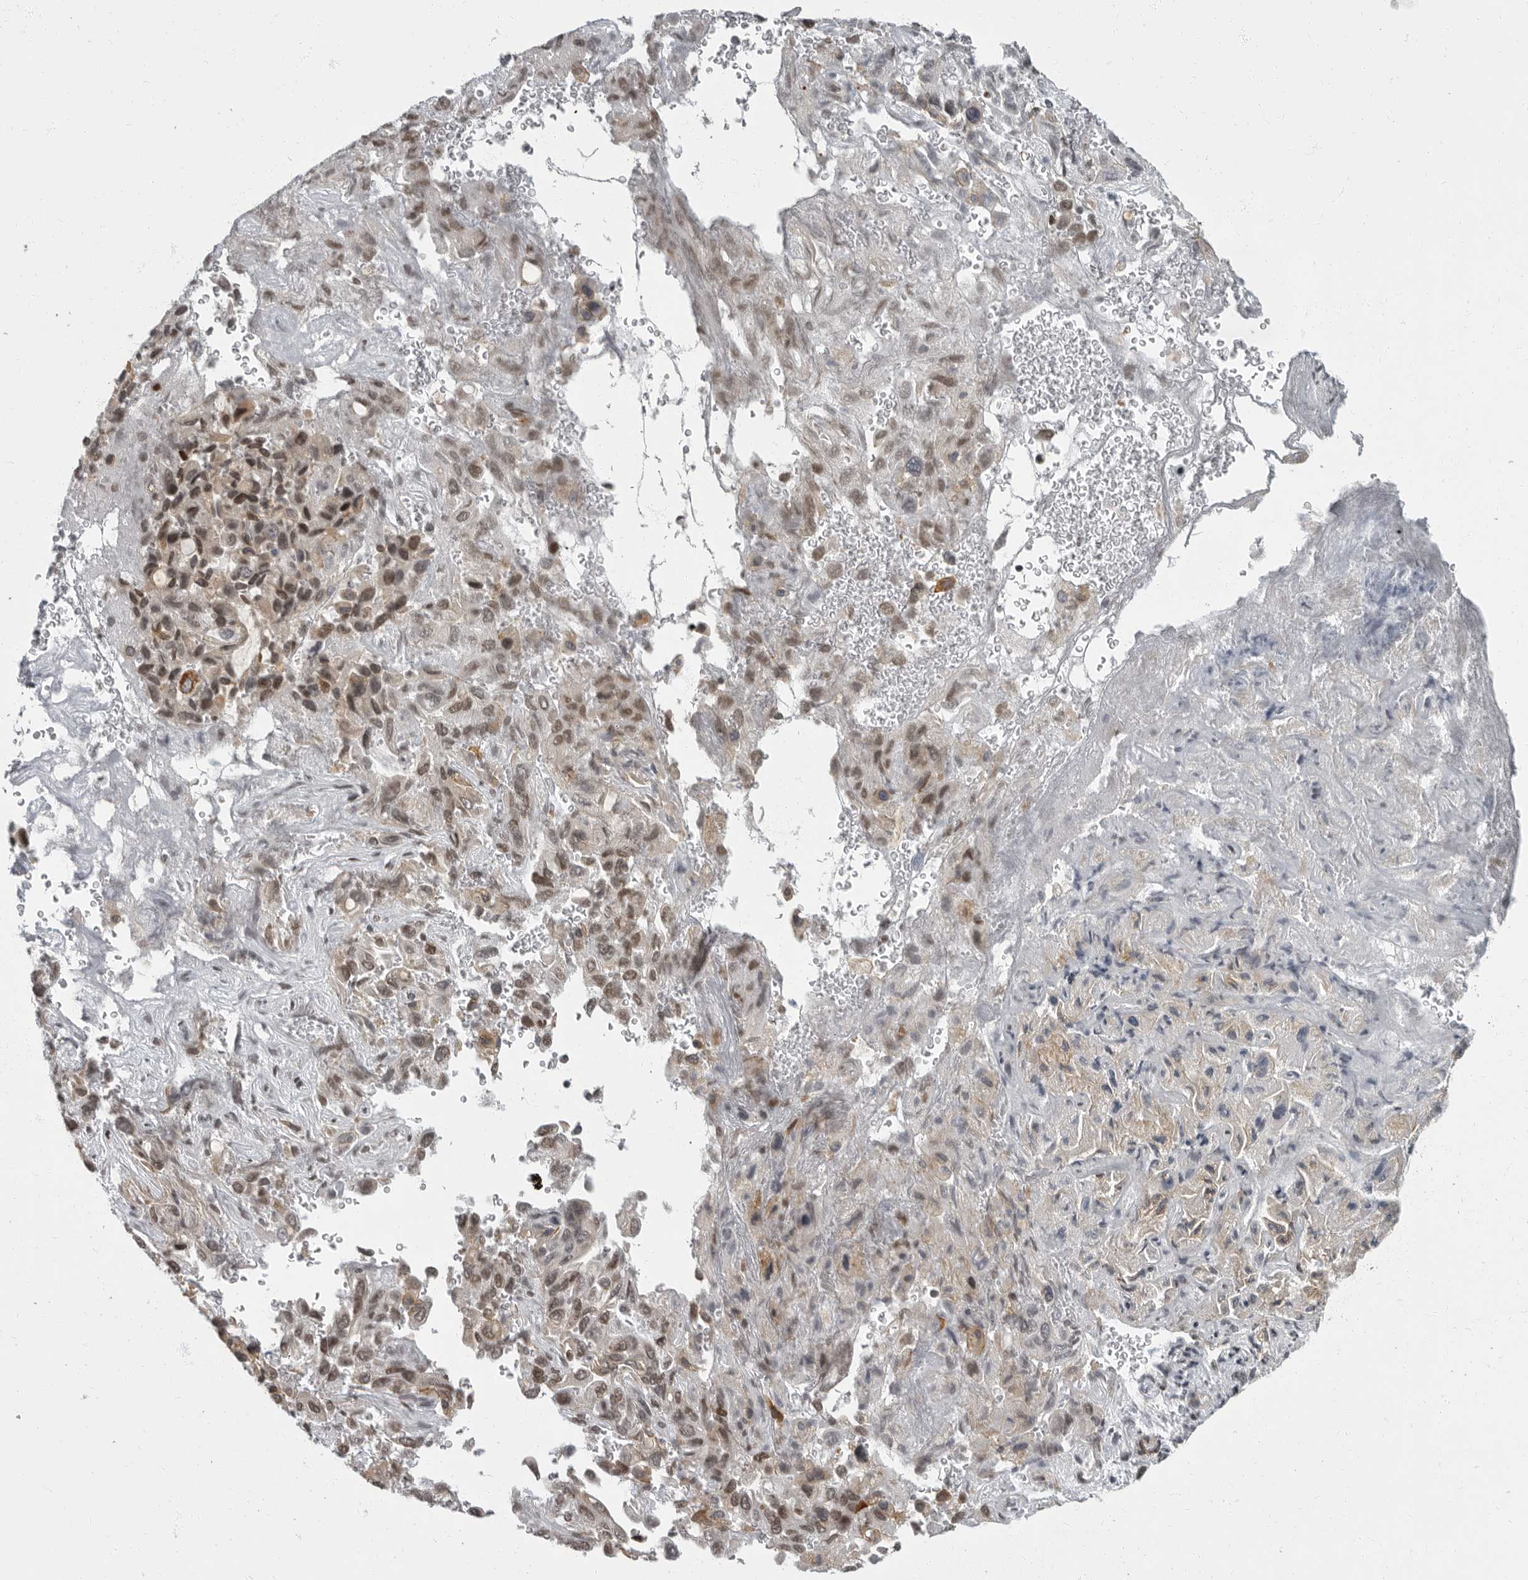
{"staining": {"intensity": "moderate", "quantity": ">75%", "location": "nuclear"}, "tissue": "liver cancer", "cell_type": "Tumor cells", "image_type": "cancer", "snomed": [{"axis": "morphology", "description": "Cholangiocarcinoma"}, {"axis": "topography", "description": "Liver"}], "caption": "A histopathology image of cholangiocarcinoma (liver) stained for a protein exhibits moderate nuclear brown staining in tumor cells.", "gene": "EVI5", "patient": {"sex": "female", "age": 52}}